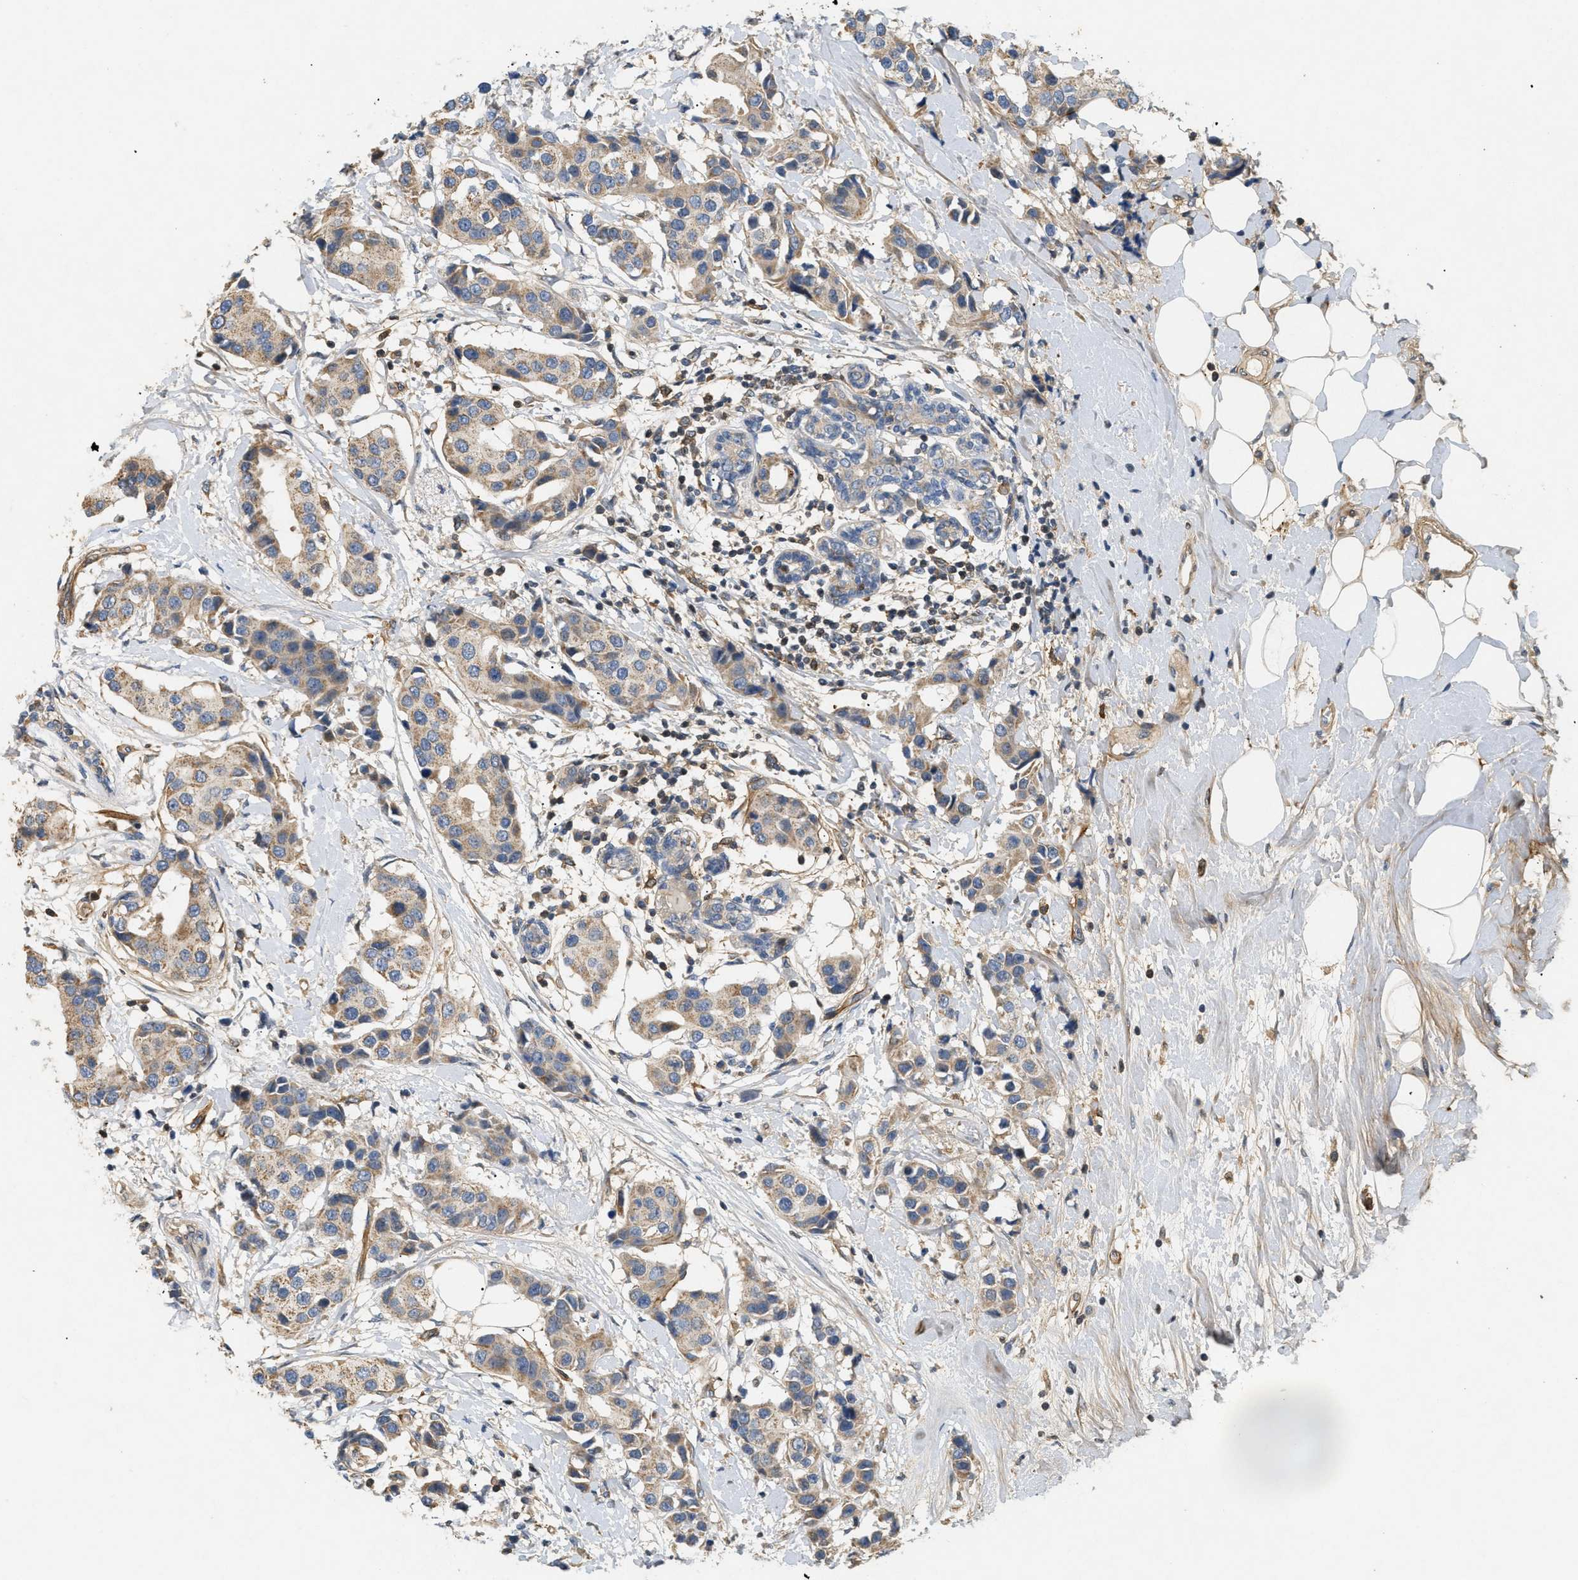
{"staining": {"intensity": "moderate", "quantity": ">75%", "location": "cytoplasmic/membranous"}, "tissue": "breast cancer", "cell_type": "Tumor cells", "image_type": "cancer", "snomed": [{"axis": "morphology", "description": "Normal tissue, NOS"}, {"axis": "morphology", "description": "Duct carcinoma"}, {"axis": "topography", "description": "Breast"}], "caption": "About >75% of tumor cells in human breast cancer display moderate cytoplasmic/membranous protein expression as visualized by brown immunohistochemical staining.", "gene": "FARS2", "patient": {"sex": "female", "age": 39}}